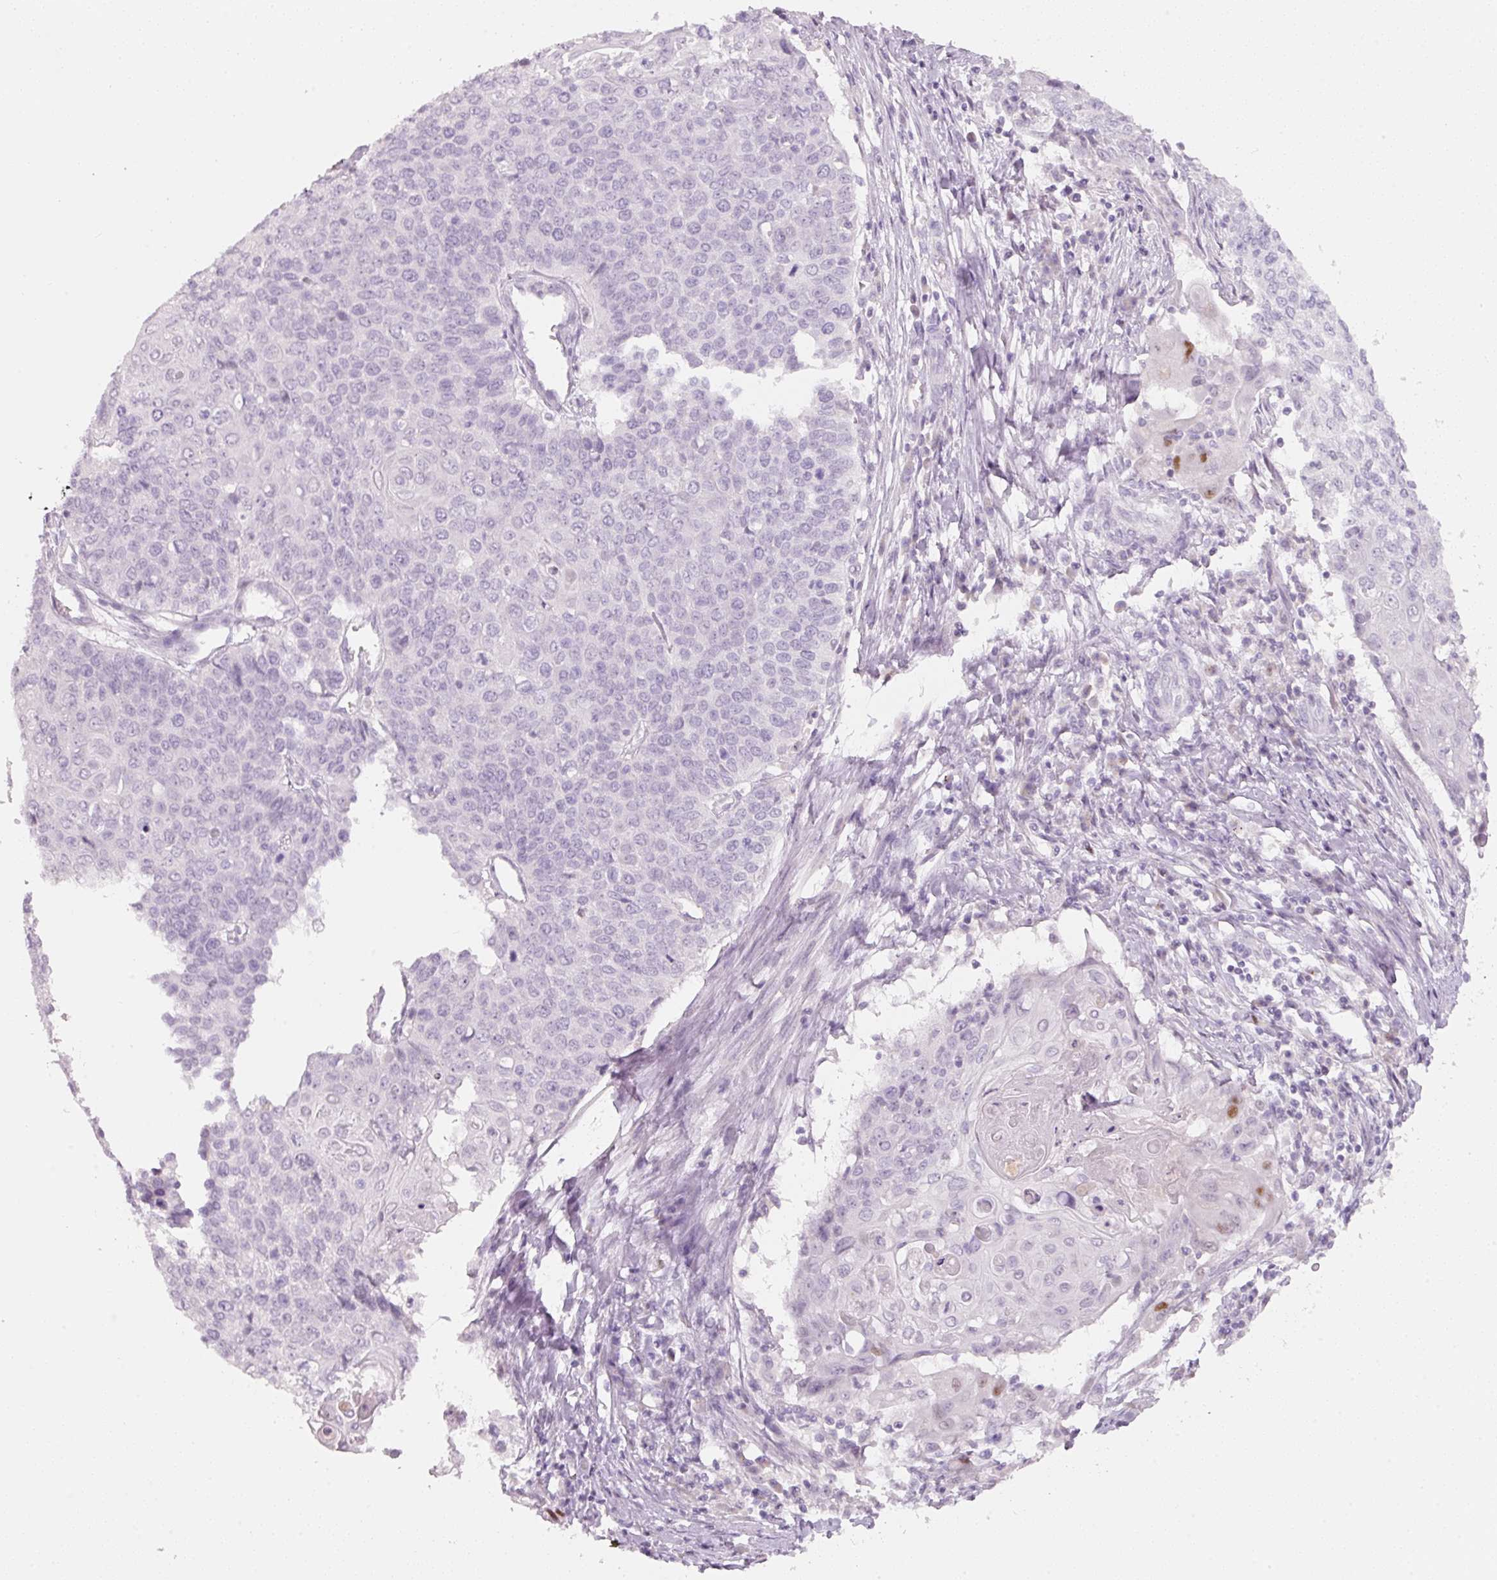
{"staining": {"intensity": "negative", "quantity": "none", "location": "none"}, "tissue": "cervical cancer", "cell_type": "Tumor cells", "image_type": "cancer", "snomed": [{"axis": "morphology", "description": "Squamous cell carcinoma, NOS"}, {"axis": "topography", "description": "Cervix"}], "caption": "DAB immunohistochemical staining of human cervical cancer (squamous cell carcinoma) displays no significant positivity in tumor cells.", "gene": "ENSG00000206549", "patient": {"sex": "female", "age": 39}}